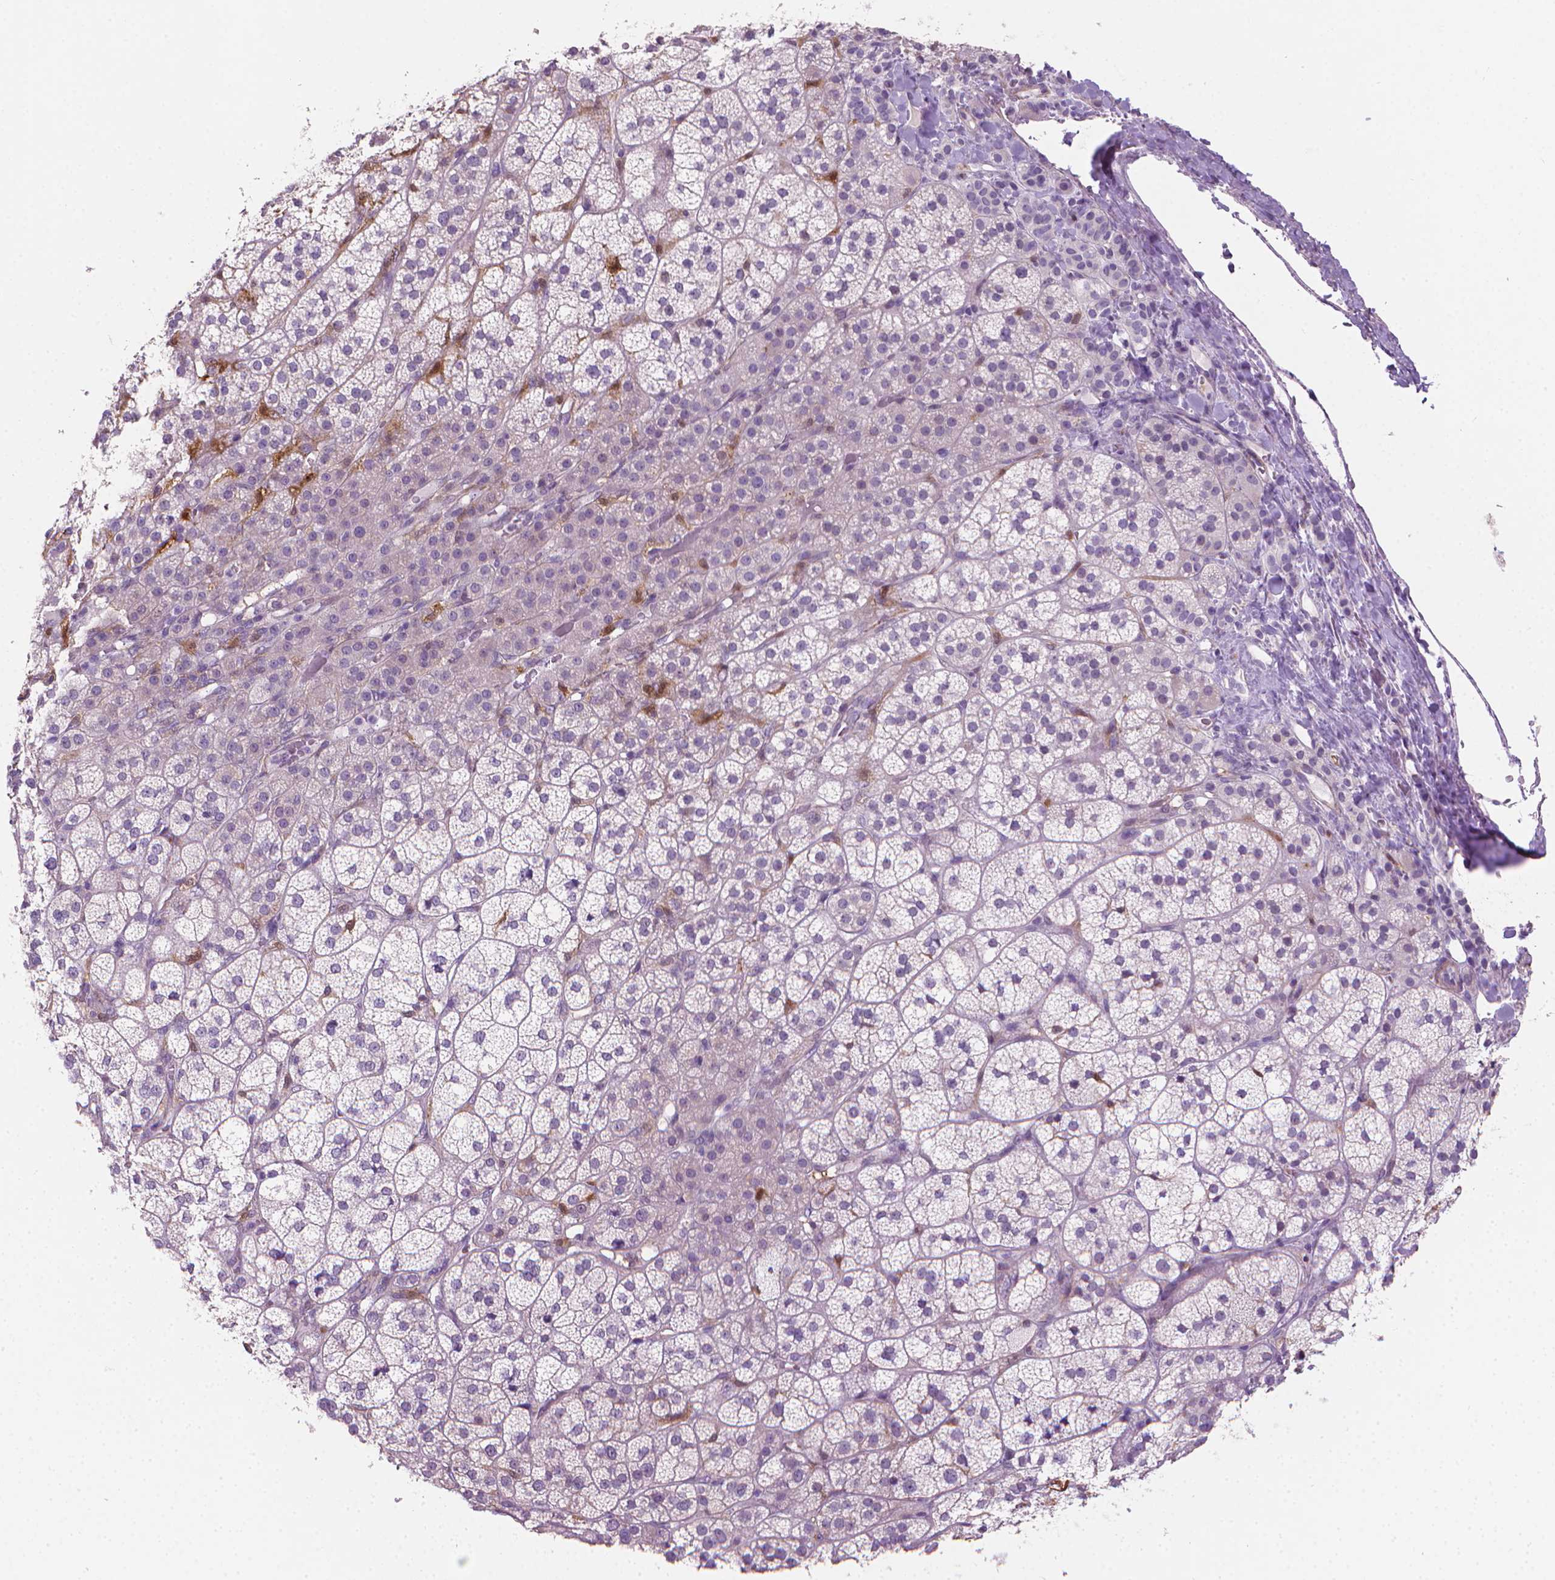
{"staining": {"intensity": "weak", "quantity": "<25%", "location": "cytoplasmic/membranous"}, "tissue": "adrenal gland", "cell_type": "Glandular cells", "image_type": "normal", "snomed": [{"axis": "morphology", "description": "Normal tissue, NOS"}, {"axis": "topography", "description": "Adrenal gland"}], "caption": "The IHC histopathology image has no significant expression in glandular cells of adrenal gland.", "gene": "GSDMA", "patient": {"sex": "female", "age": 60}}